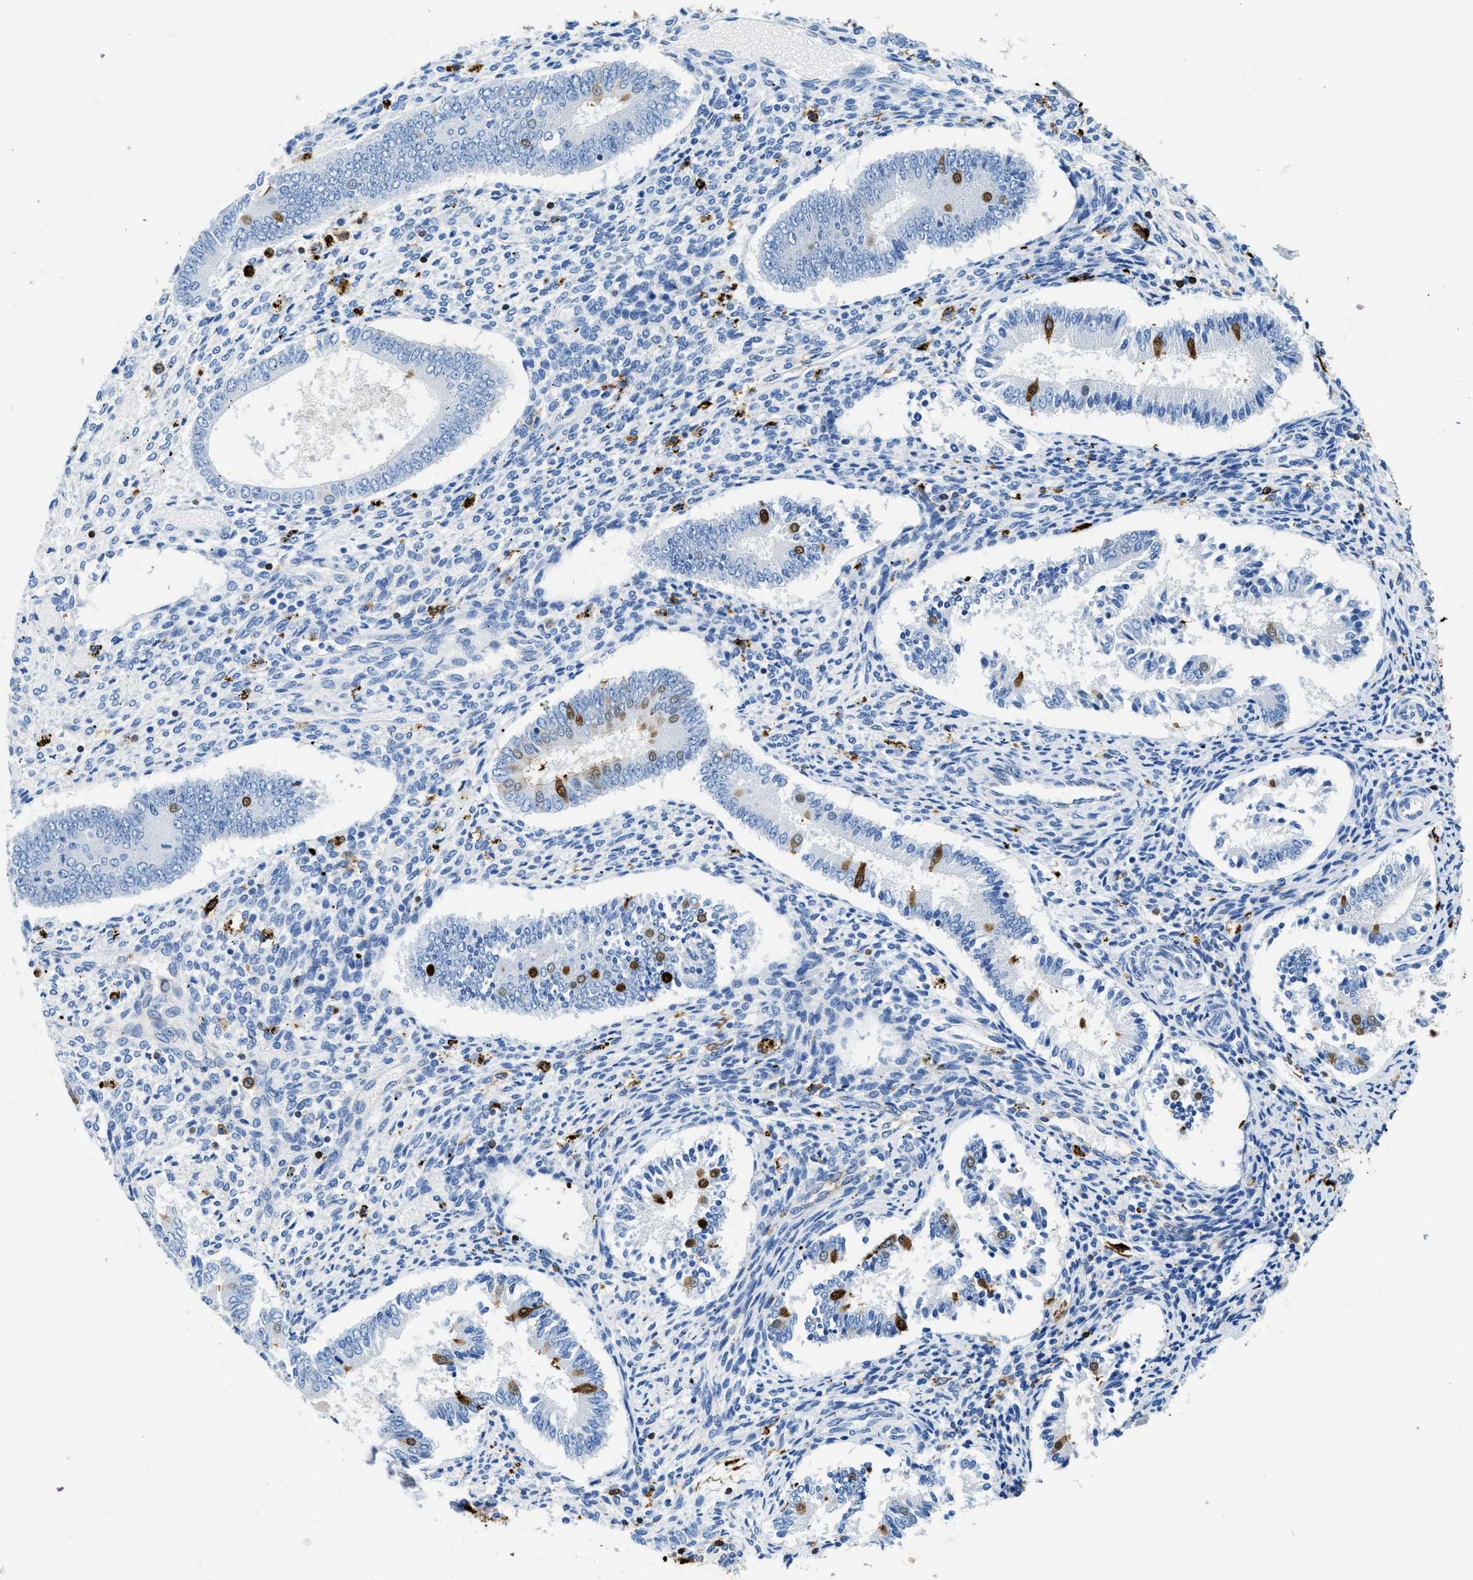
{"staining": {"intensity": "negative", "quantity": "none", "location": "none"}, "tissue": "endometrium", "cell_type": "Cells in endometrial stroma", "image_type": "normal", "snomed": [{"axis": "morphology", "description": "Normal tissue, NOS"}, {"axis": "topography", "description": "Endometrium"}], "caption": "An IHC micrograph of normal endometrium is shown. There is no staining in cells in endometrial stroma of endometrium.", "gene": "CD226", "patient": {"sex": "female", "age": 42}}